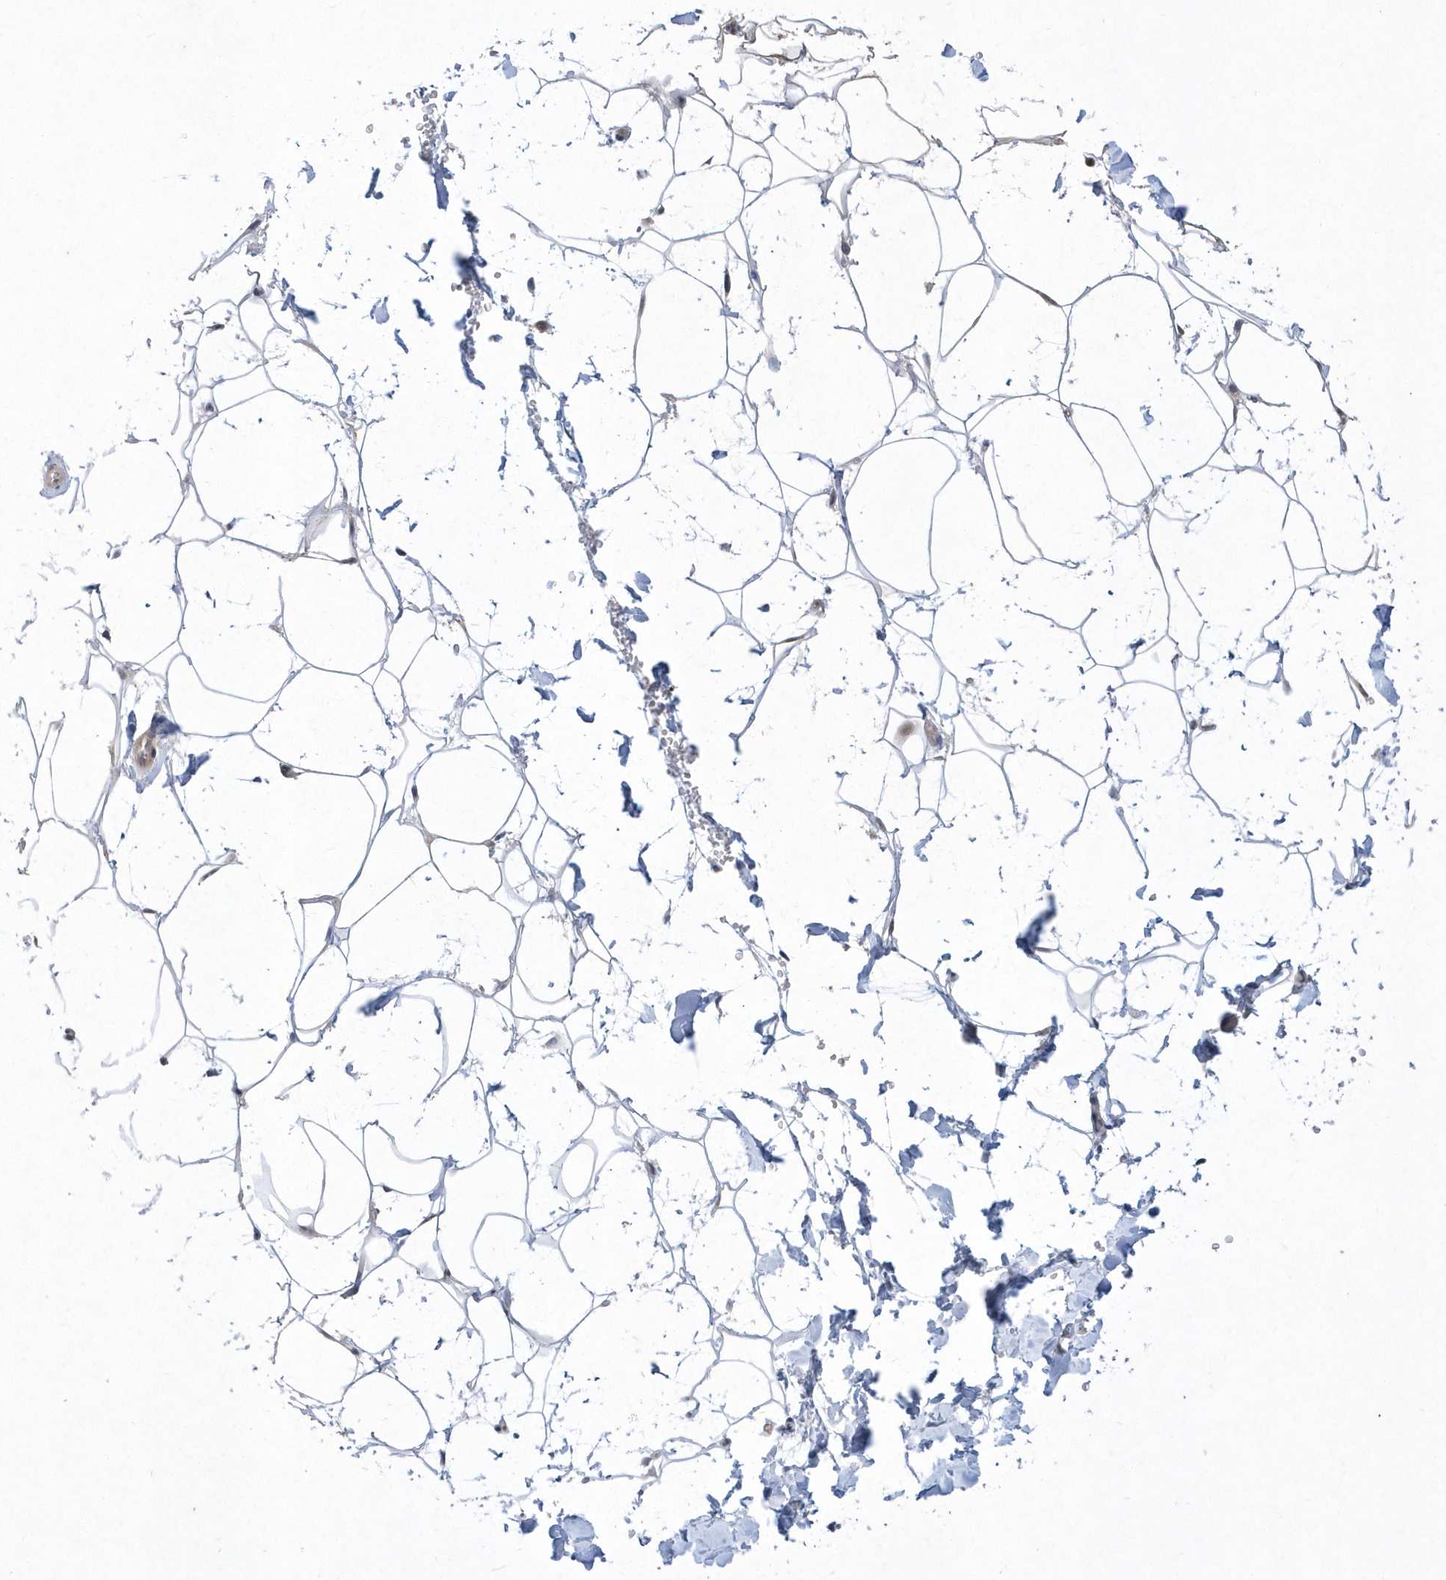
{"staining": {"intensity": "negative", "quantity": "none", "location": "none"}, "tissue": "adipose tissue", "cell_type": "Adipocytes", "image_type": "normal", "snomed": [{"axis": "morphology", "description": "Normal tissue, NOS"}, {"axis": "topography", "description": "Breast"}], "caption": "This is an immunohistochemistry (IHC) image of unremarkable adipose tissue. There is no expression in adipocytes.", "gene": "TSPEAR", "patient": {"sex": "female", "age": 26}}